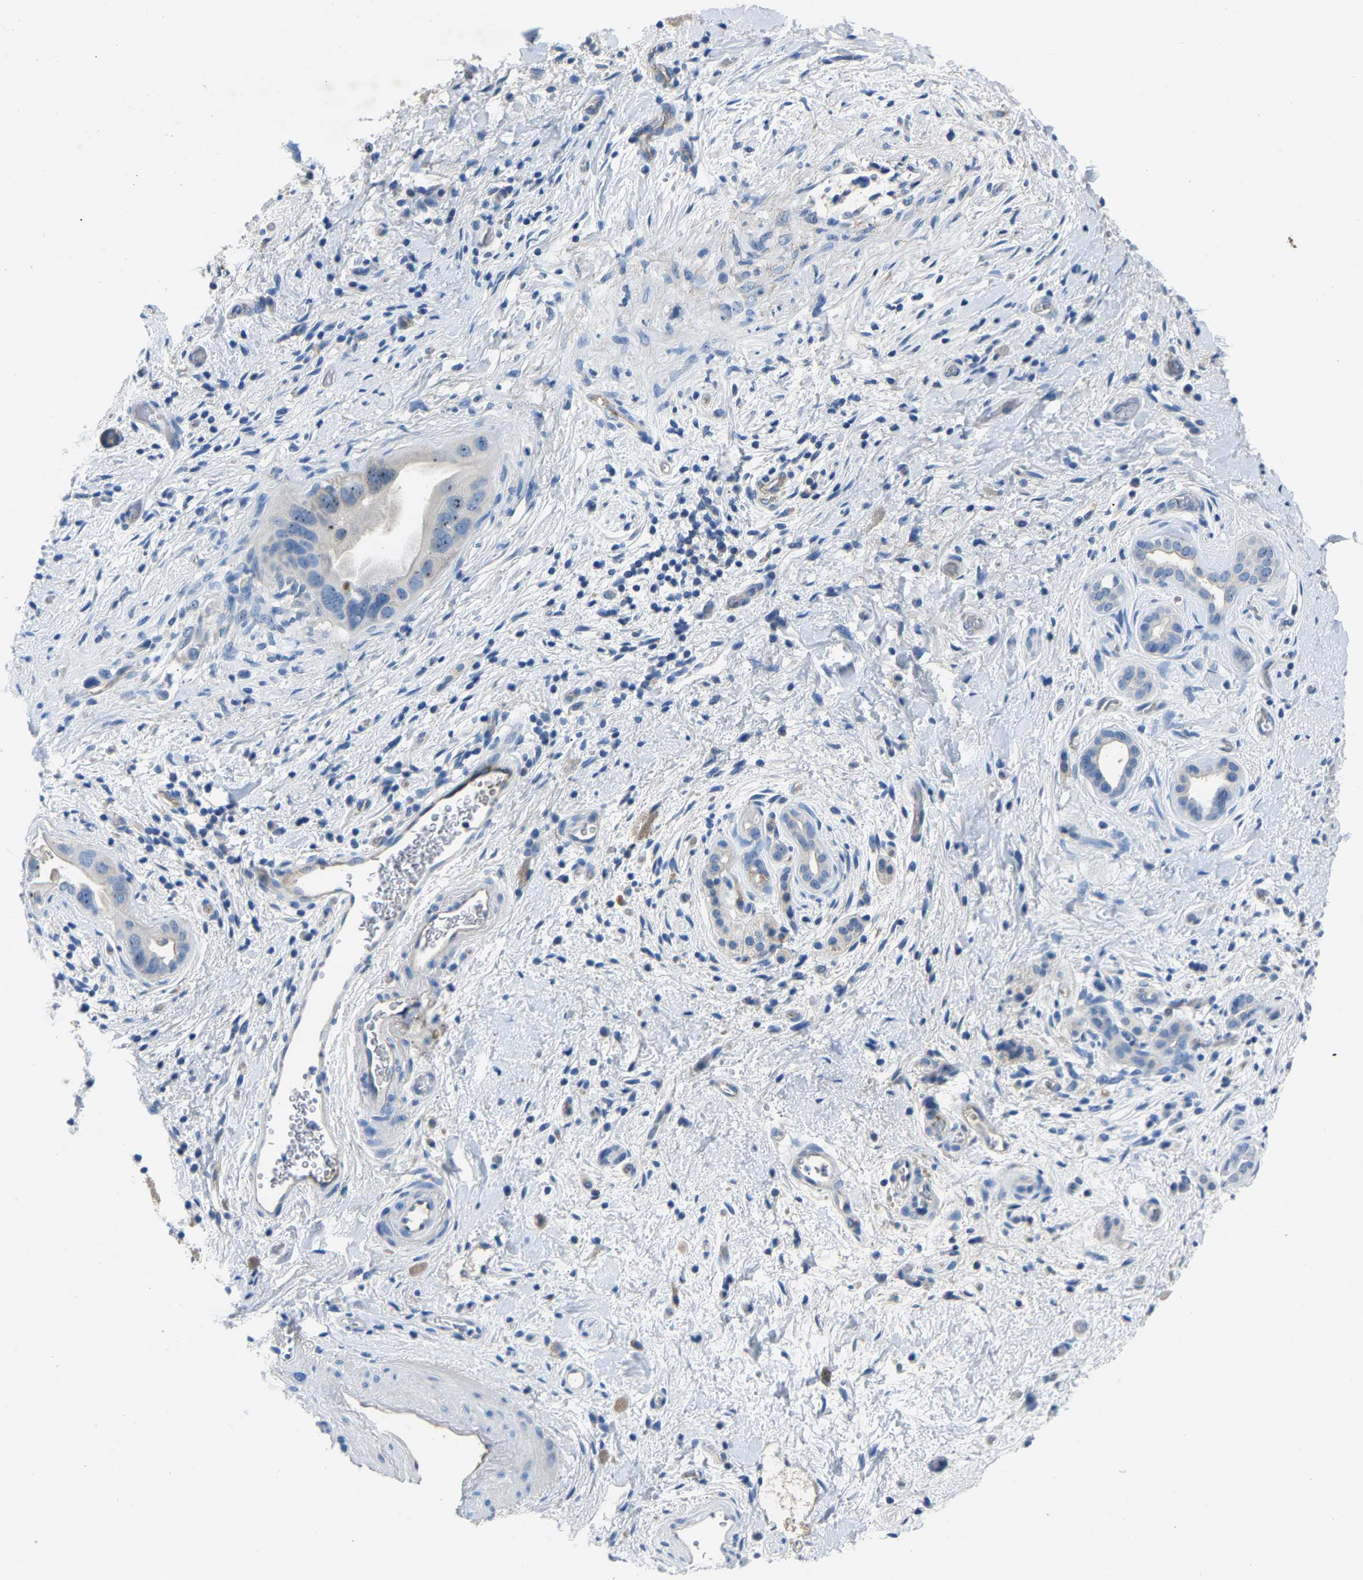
{"staining": {"intensity": "negative", "quantity": "none", "location": "none"}, "tissue": "pancreatic cancer", "cell_type": "Tumor cells", "image_type": "cancer", "snomed": [{"axis": "morphology", "description": "Adenocarcinoma, NOS"}, {"axis": "topography", "description": "Pancreas"}], "caption": "Immunohistochemical staining of adenocarcinoma (pancreatic) reveals no significant expression in tumor cells.", "gene": "DNAAF5", "patient": {"sex": "male", "age": 55}}